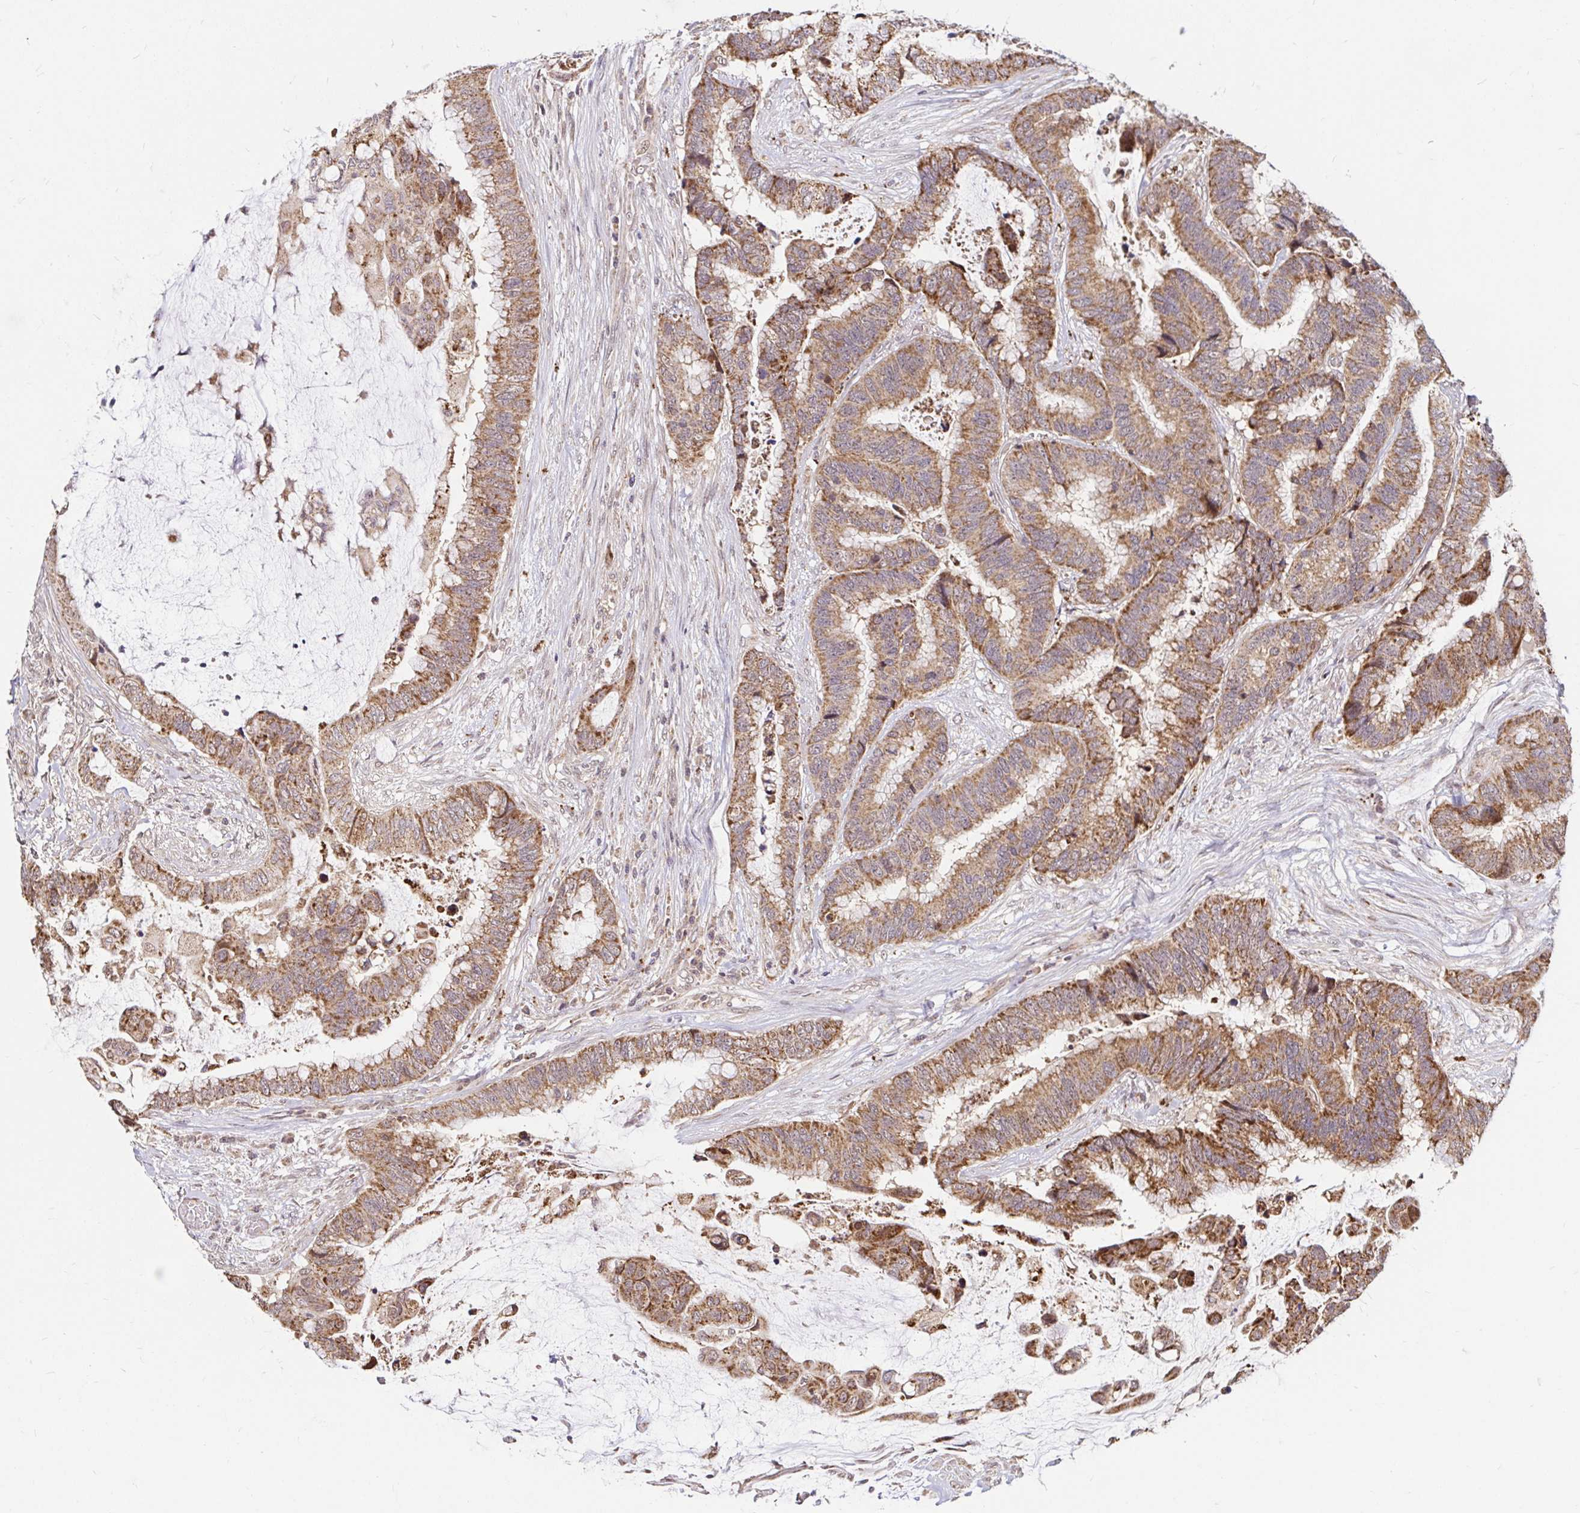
{"staining": {"intensity": "moderate", "quantity": ">75%", "location": "cytoplasmic/membranous"}, "tissue": "colorectal cancer", "cell_type": "Tumor cells", "image_type": "cancer", "snomed": [{"axis": "morphology", "description": "Adenocarcinoma, NOS"}, {"axis": "topography", "description": "Rectum"}], "caption": "DAB (3,3'-diaminobenzidine) immunohistochemical staining of colorectal cancer reveals moderate cytoplasmic/membranous protein staining in about >75% of tumor cells. (DAB IHC with brightfield microscopy, high magnification).", "gene": "TIMM50", "patient": {"sex": "female", "age": 59}}